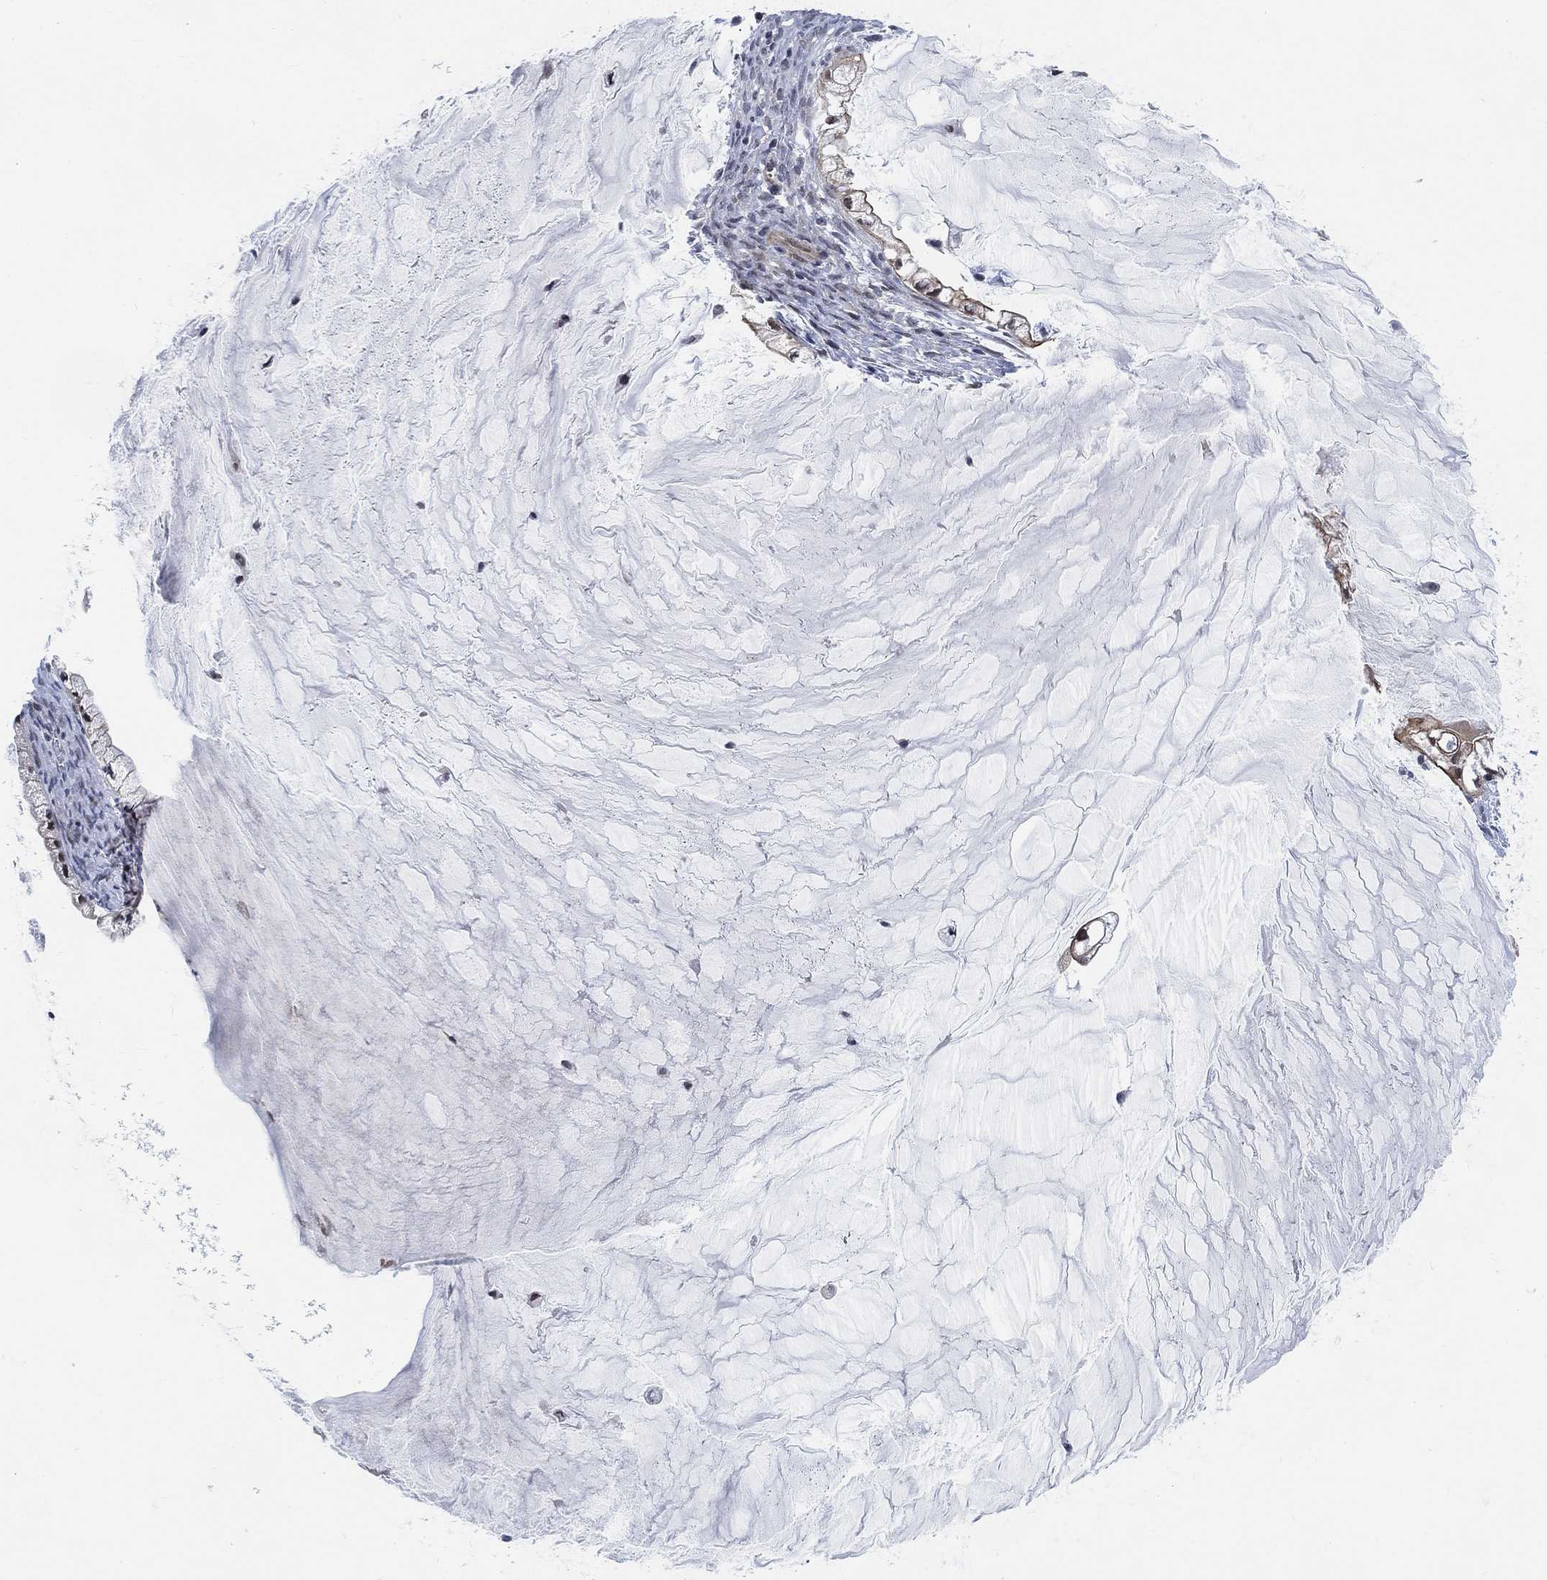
{"staining": {"intensity": "moderate", "quantity": "<25%", "location": "cytoplasmic/membranous"}, "tissue": "ovarian cancer", "cell_type": "Tumor cells", "image_type": "cancer", "snomed": [{"axis": "morphology", "description": "Cystadenocarcinoma, mucinous, NOS"}, {"axis": "topography", "description": "Ovary"}], "caption": "Immunohistochemistry micrograph of neoplastic tissue: ovarian mucinous cystadenocarcinoma stained using IHC exhibits low levels of moderate protein expression localized specifically in the cytoplasmic/membranous of tumor cells, appearing as a cytoplasmic/membranous brown color.", "gene": "KCNH8", "patient": {"sex": "female", "age": 57}}